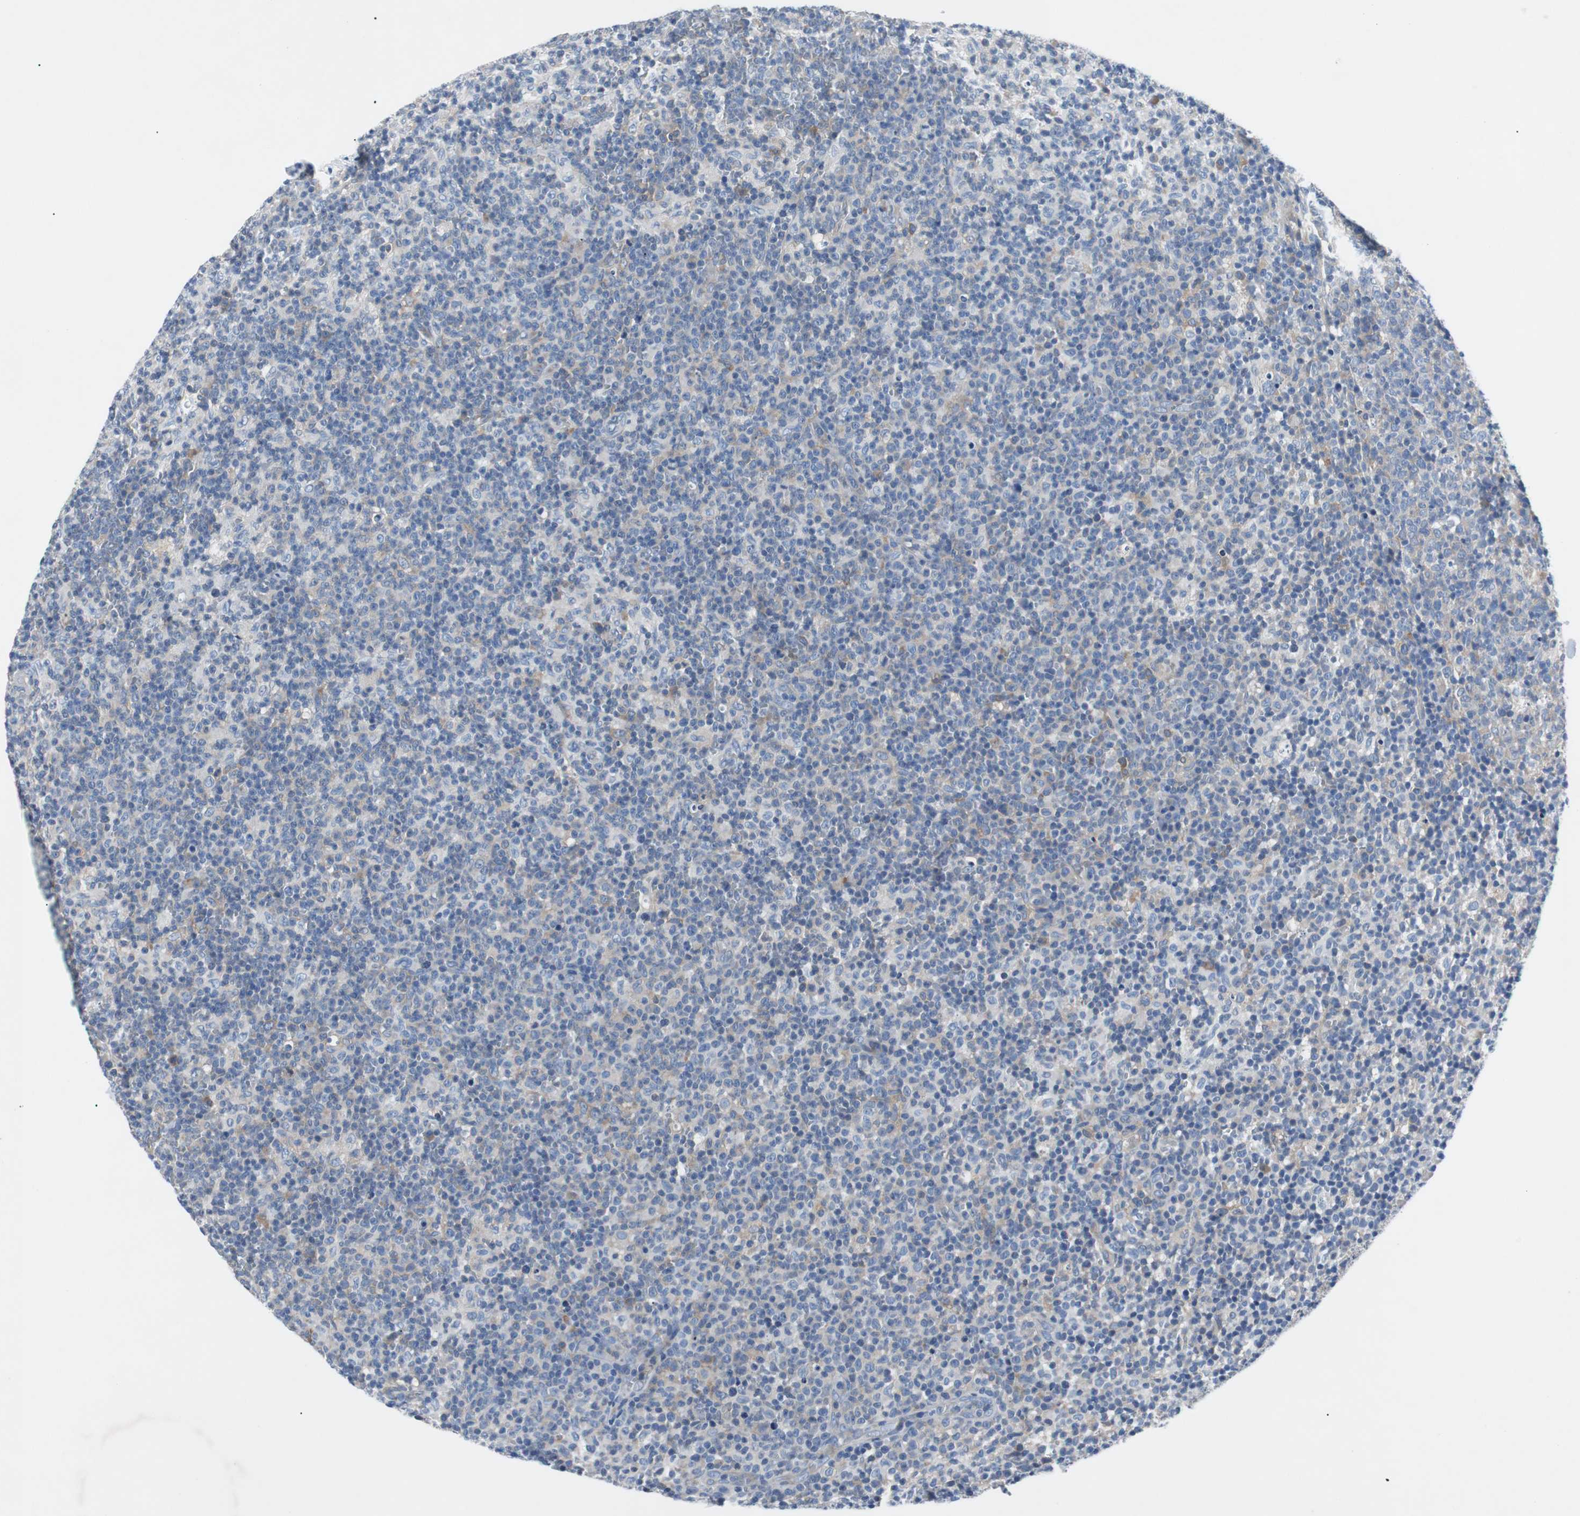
{"staining": {"intensity": "moderate", "quantity": "25%-75%", "location": "cytoplasmic/membranous"}, "tissue": "lymph node", "cell_type": "Germinal center cells", "image_type": "normal", "snomed": [{"axis": "morphology", "description": "Normal tissue, NOS"}, {"axis": "morphology", "description": "Inflammation, NOS"}, {"axis": "topography", "description": "Lymph node"}], "caption": "IHC (DAB) staining of benign lymph node displays moderate cytoplasmic/membranous protein positivity in about 25%-75% of germinal center cells. The protein of interest is shown in brown color, while the nuclei are stained blue.", "gene": "EEF2K", "patient": {"sex": "male", "age": 55}}